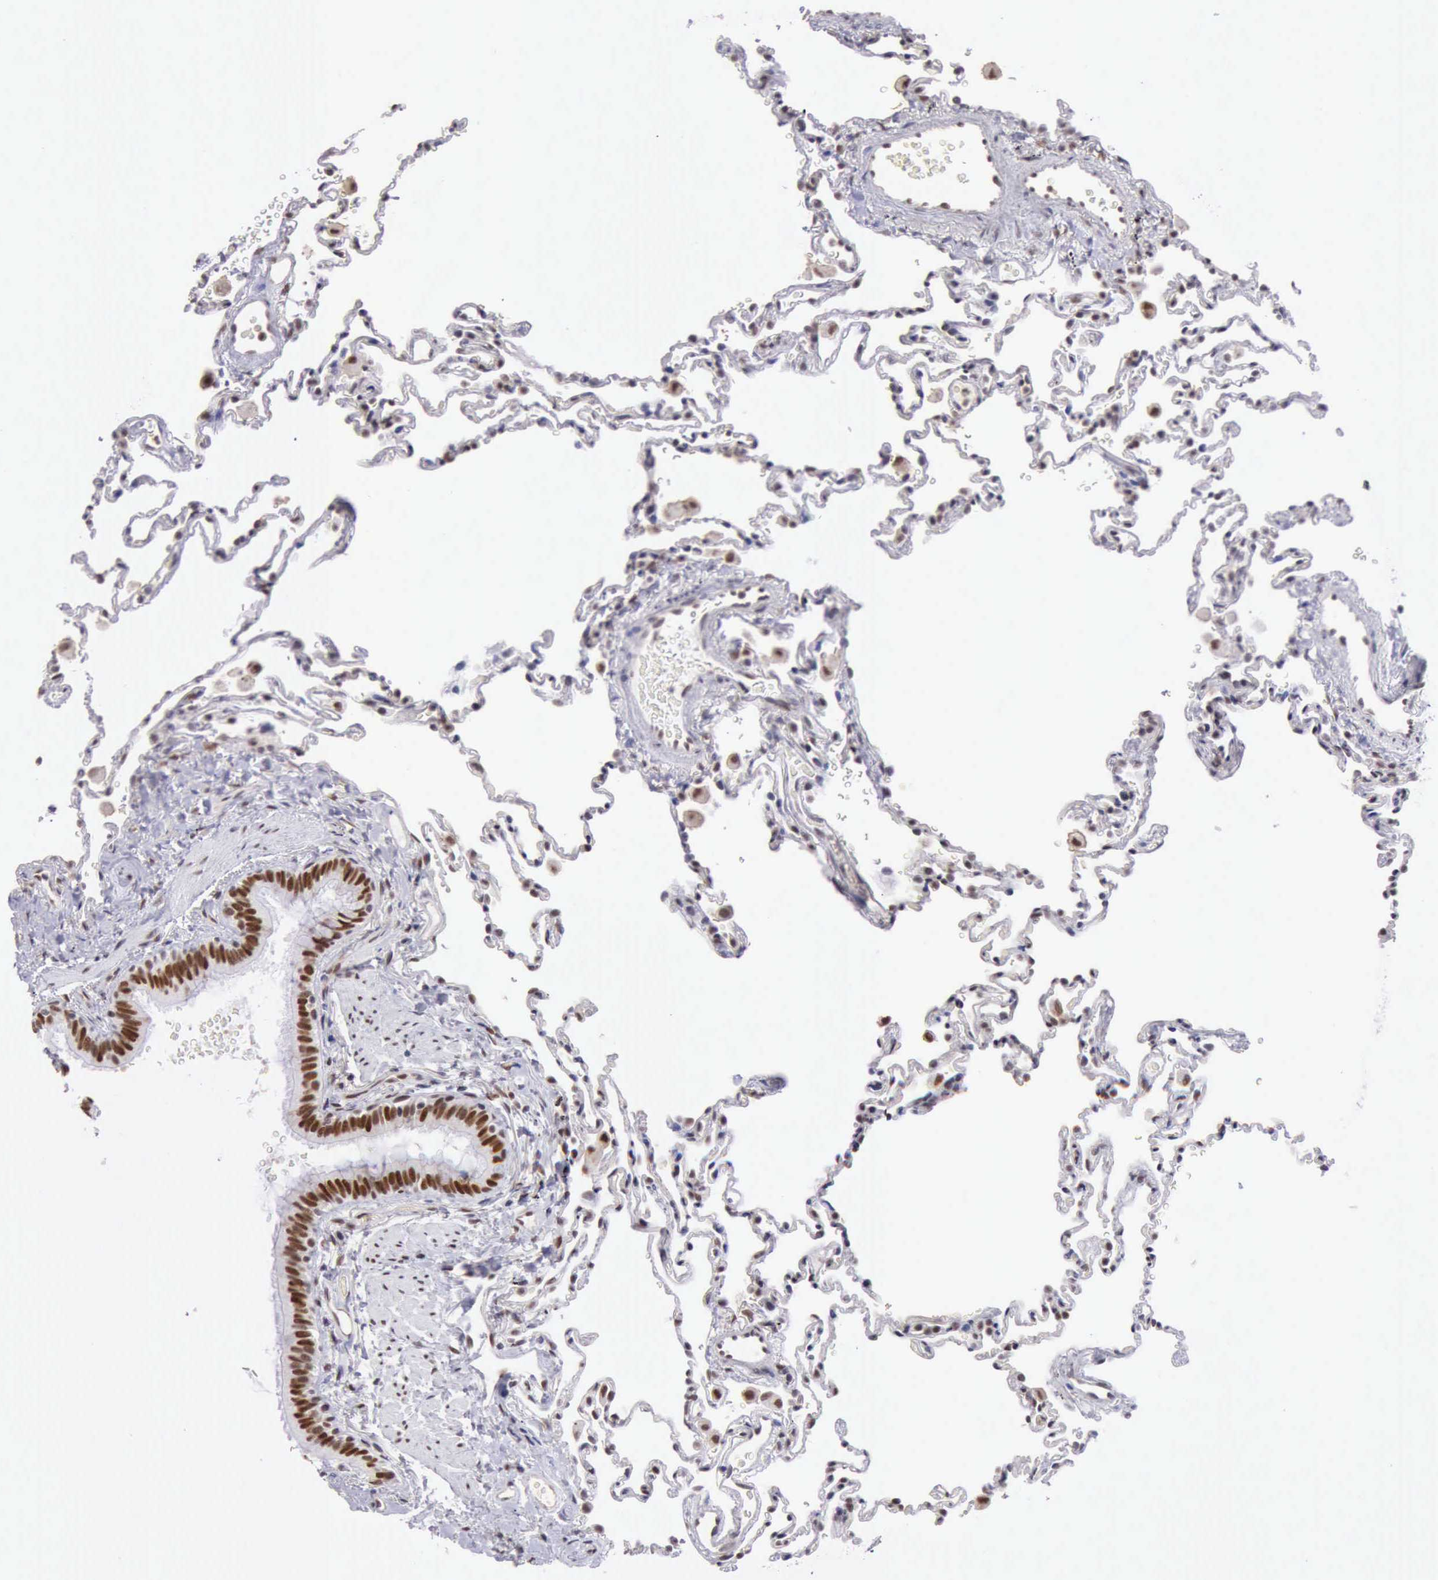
{"staining": {"intensity": "weak", "quantity": "<25%", "location": "nuclear"}, "tissue": "lung", "cell_type": "Alveolar cells", "image_type": "normal", "snomed": [{"axis": "morphology", "description": "Normal tissue, NOS"}, {"axis": "topography", "description": "Lung"}], "caption": "DAB immunohistochemical staining of normal lung displays no significant staining in alveolar cells. (DAB immunohistochemistry (IHC) with hematoxylin counter stain).", "gene": "ERCC4", "patient": {"sex": "male", "age": 59}}